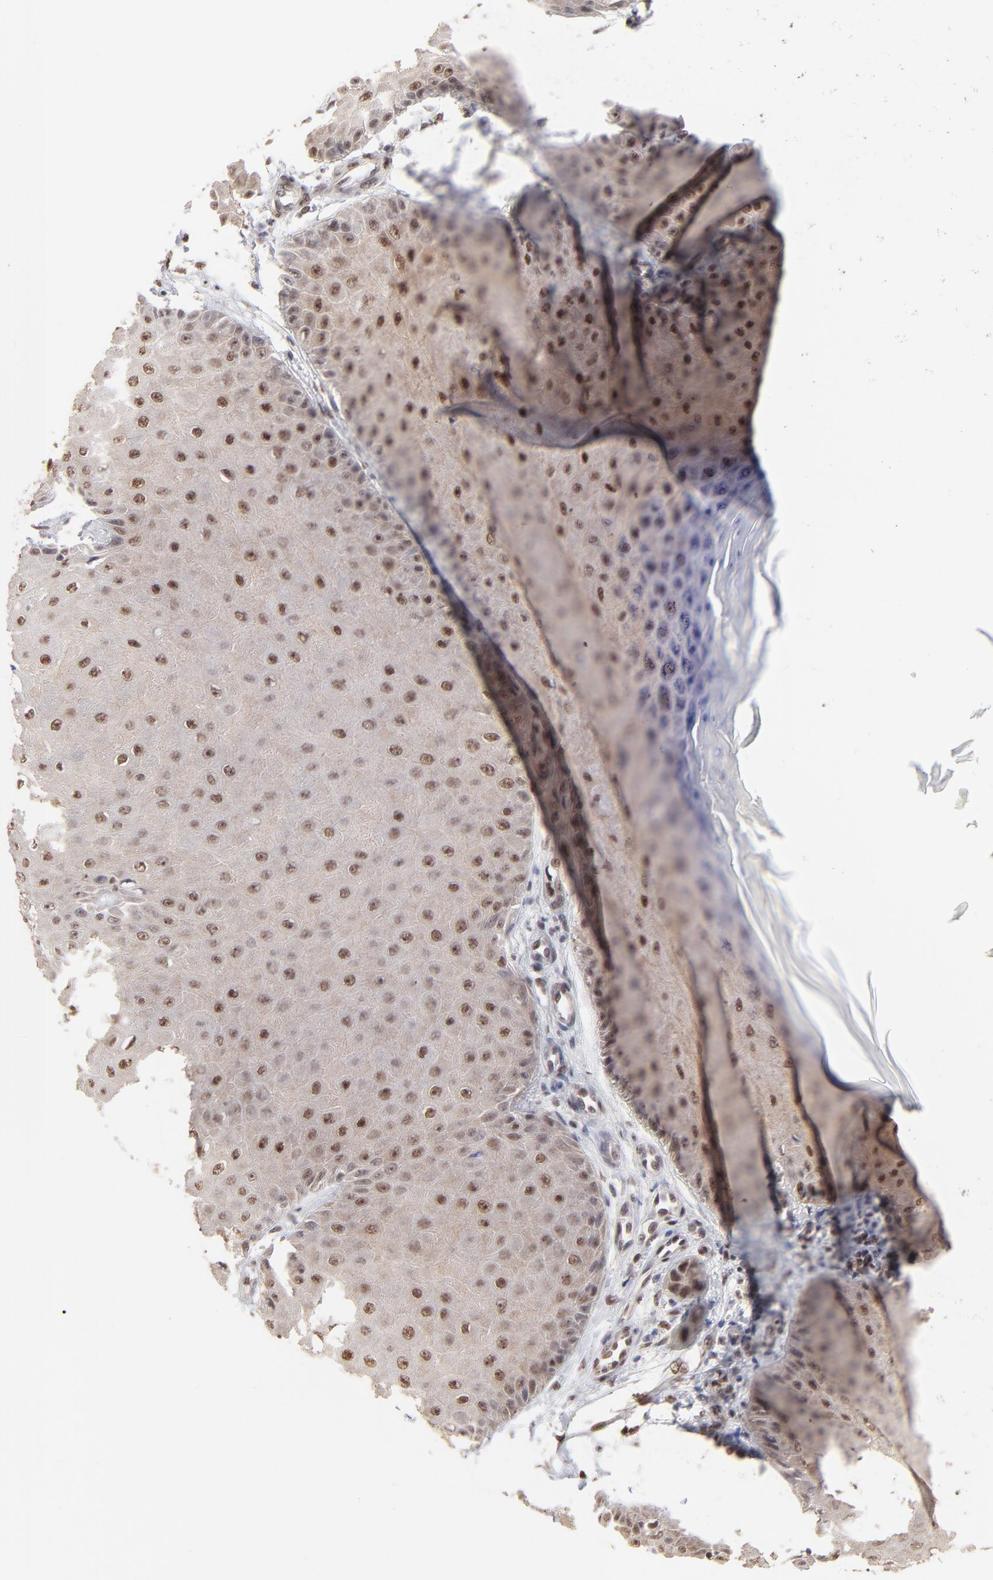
{"staining": {"intensity": "strong", "quantity": "25%-75%", "location": "nuclear"}, "tissue": "skin cancer", "cell_type": "Tumor cells", "image_type": "cancer", "snomed": [{"axis": "morphology", "description": "Squamous cell carcinoma, NOS"}, {"axis": "topography", "description": "Skin"}], "caption": "A brown stain highlights strong nuclear staining of a protein in skin cancer (squamous cell carcinoma) tumor cells.", "gene": "STAT3", "patient": {"sex": "female", "age": 40}}